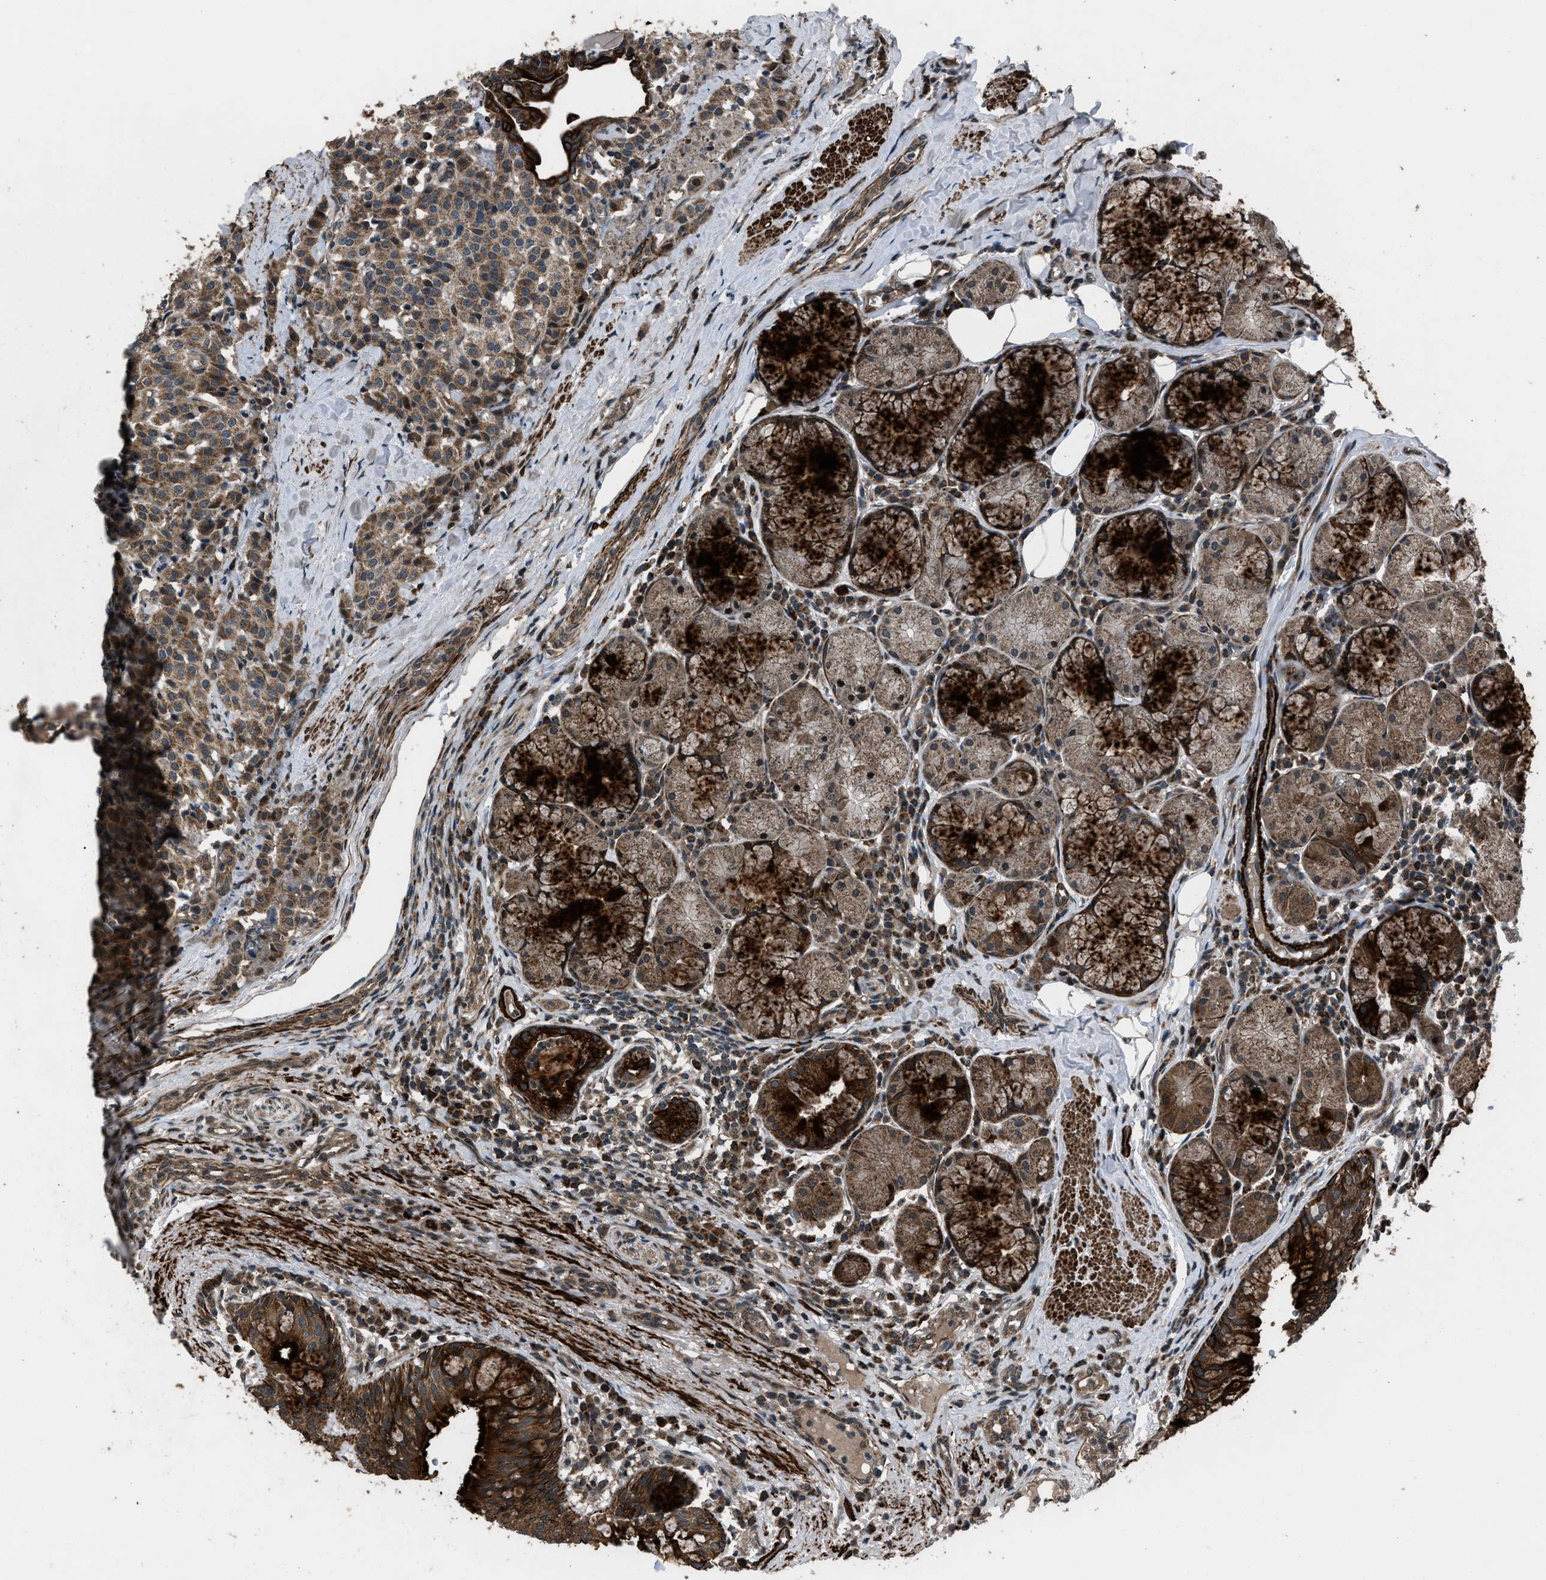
{"staining": {"intensity": "moderate", "quantity": ">75%", "location": "cytoplasmic/membranous"}, "tissue": "carcinoid", "cell_type": "Tumor cells", "image_type": "cancer", "snomed": [{"axis": "morphology", "description": "Carcinoid, malignant, NOS"}, {"axis": "topography", "description": "Lung"}], "caption": "Immunohistochemical staining of carcinoid exhibits medium levels of moderate cytoplasmic/membranous protein staining in approximately >75% of tumor cells.", "gene": "IRAK4", "patient": {"sex": "male", "age": 30}}